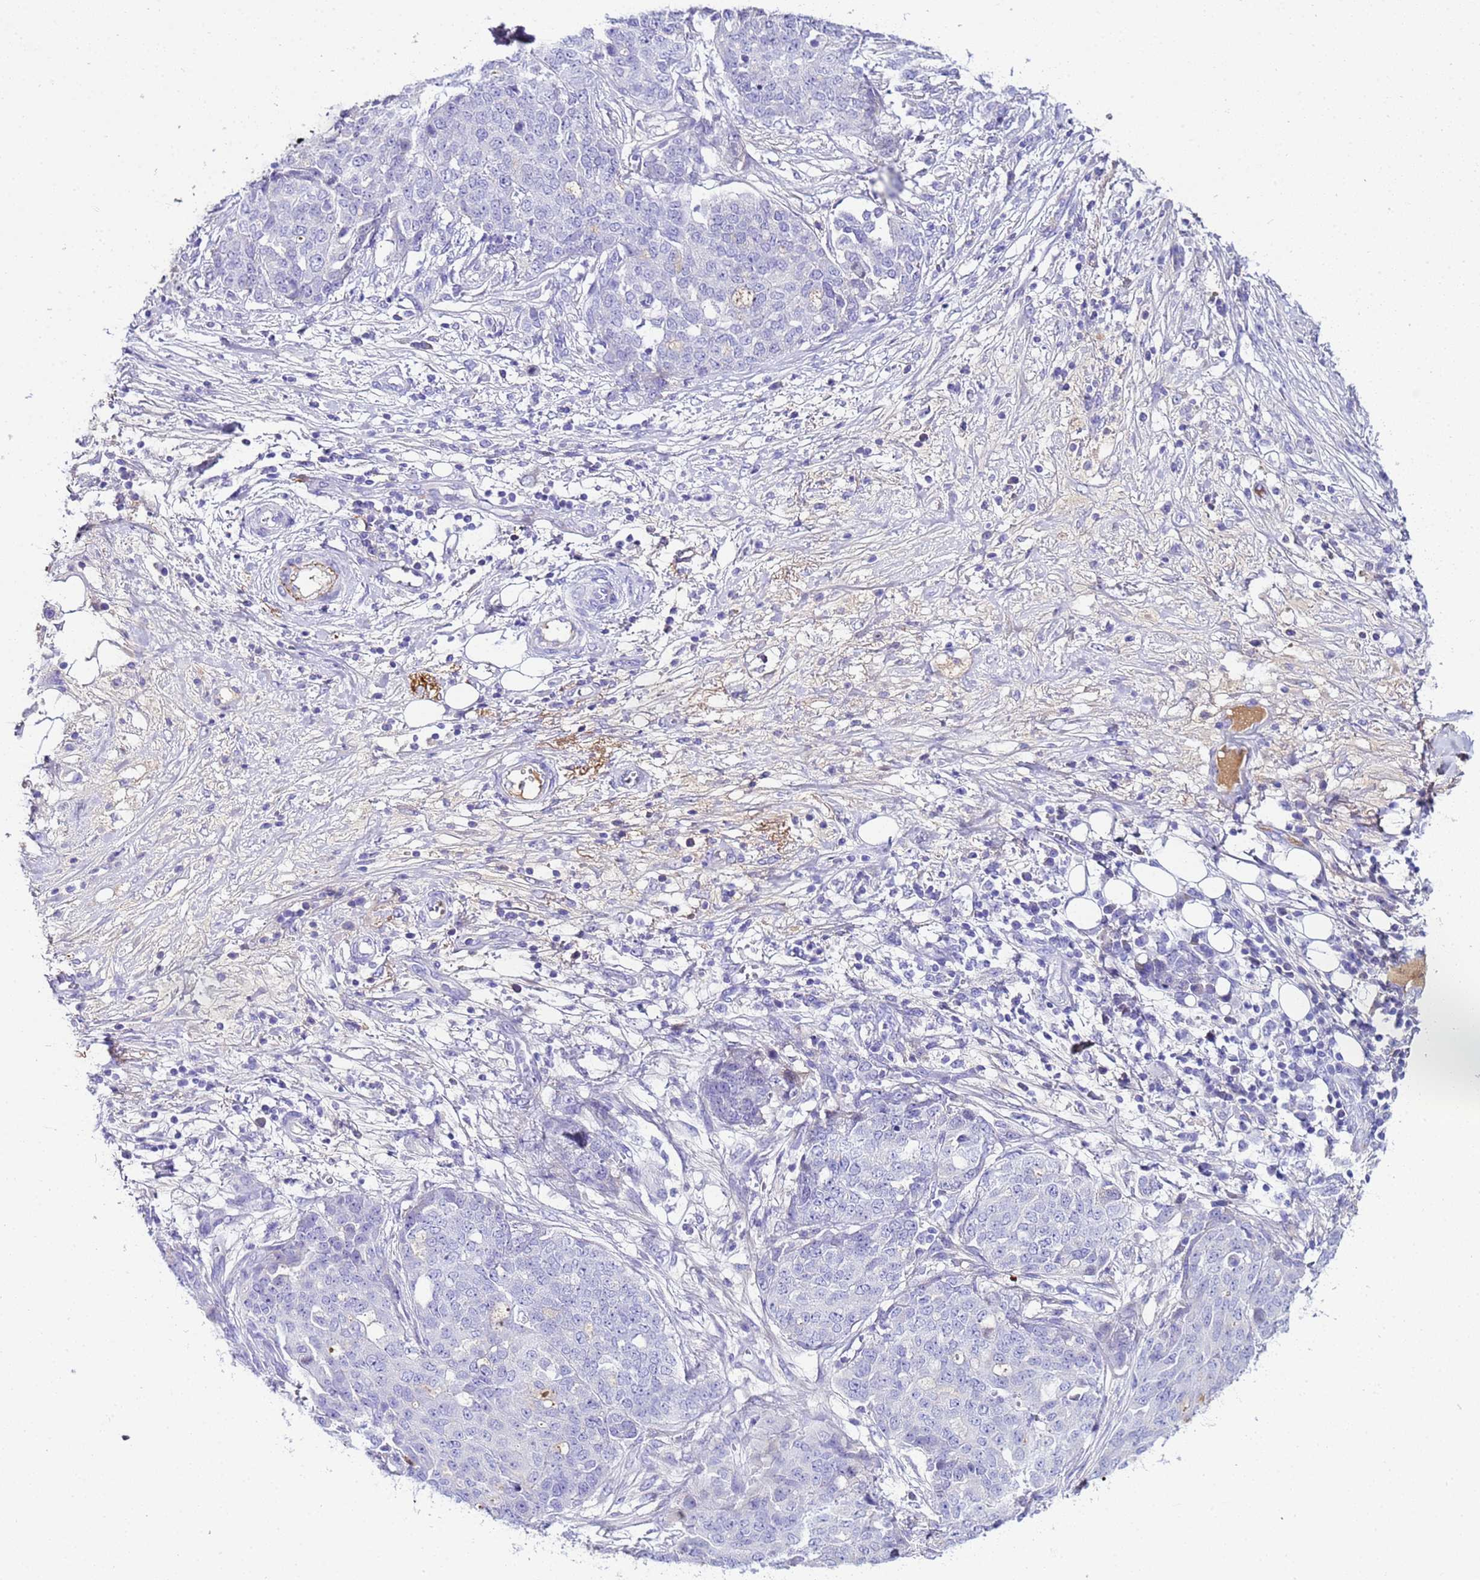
{"staining": {"intensity": "negative", "quantity": "none", "location": "none"}, "tissue": "ovarian cancer", "cell_type": "Tumor cells", "image_type": "cancer", "snomed": [{"axis": "morphology", "description": "Cystadenocarcinoma, serous, NOS"}, {"axis": "topography", "description": "Soft tissue"}, {"axis": "topography", "description": "Ovary"}], "caption": "This is an IHC histopathology image of serous cystadenocarcinoma (ovarian). There is no positivity in tumor cells.", "gene": "CFHR2", "patient": {"sex": "female", "age": 57}}